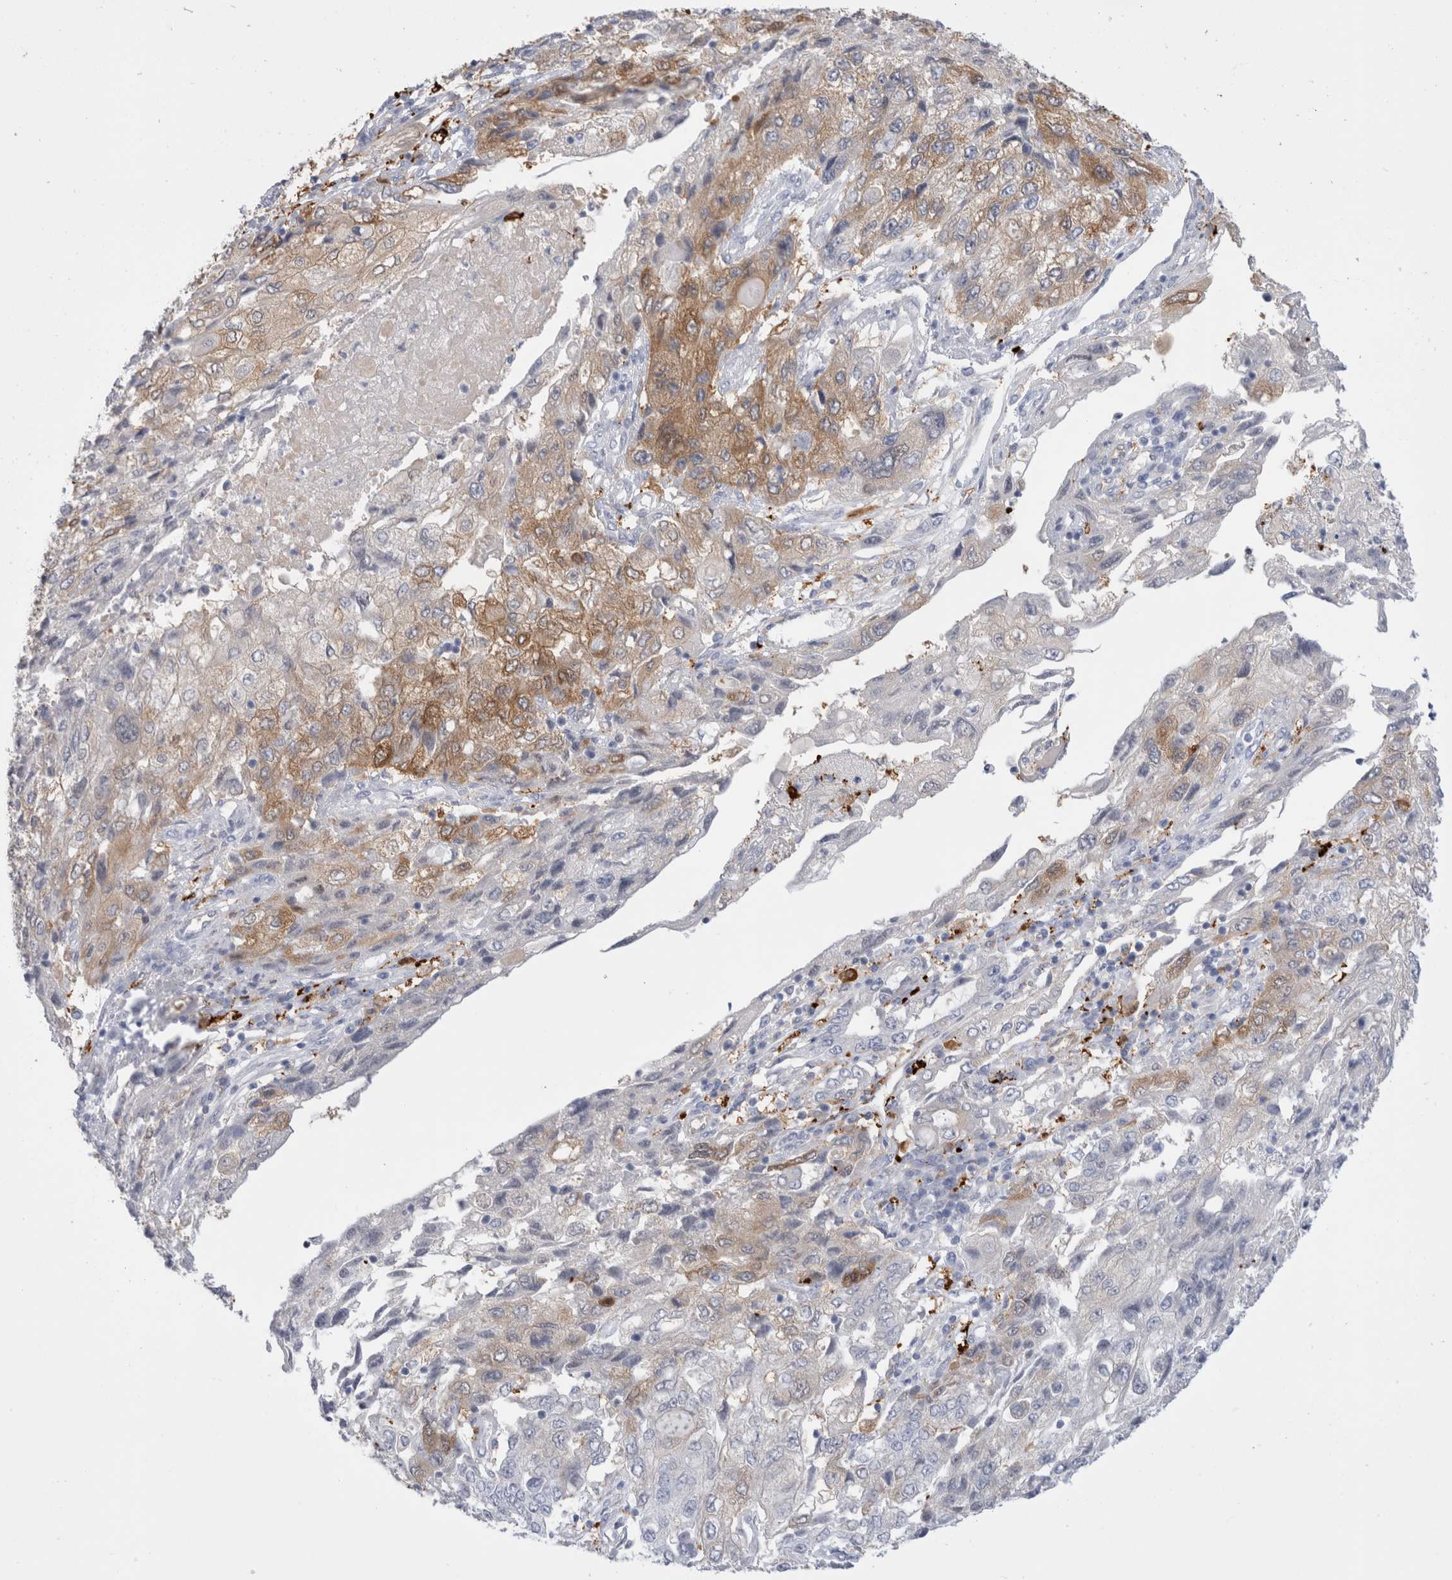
{"staining": {"intensity": "moderate", "quantity": "<25%", "location": "cytoplasmic/membranous"}, "tissue": "endometrial cancer", "cell_type": "Tumor cells", "image_type": "cancer", "snomed": [{"axis": "morphology", "description": "Adenocarcinoma, NOS"}, {"axis": "topography", "description": "Endometrium"}], "caption": "Protein analysis of endometrial adenocarcinoma tissue exhibits moderate cytoplasmic/membranous expression in about <25% of tumor cells. (DAB IHC, brown staining for protein, blue staining for nuclei).", "gene": "NAPEPLD", "patient": {"sex": "female", "age": 49}}